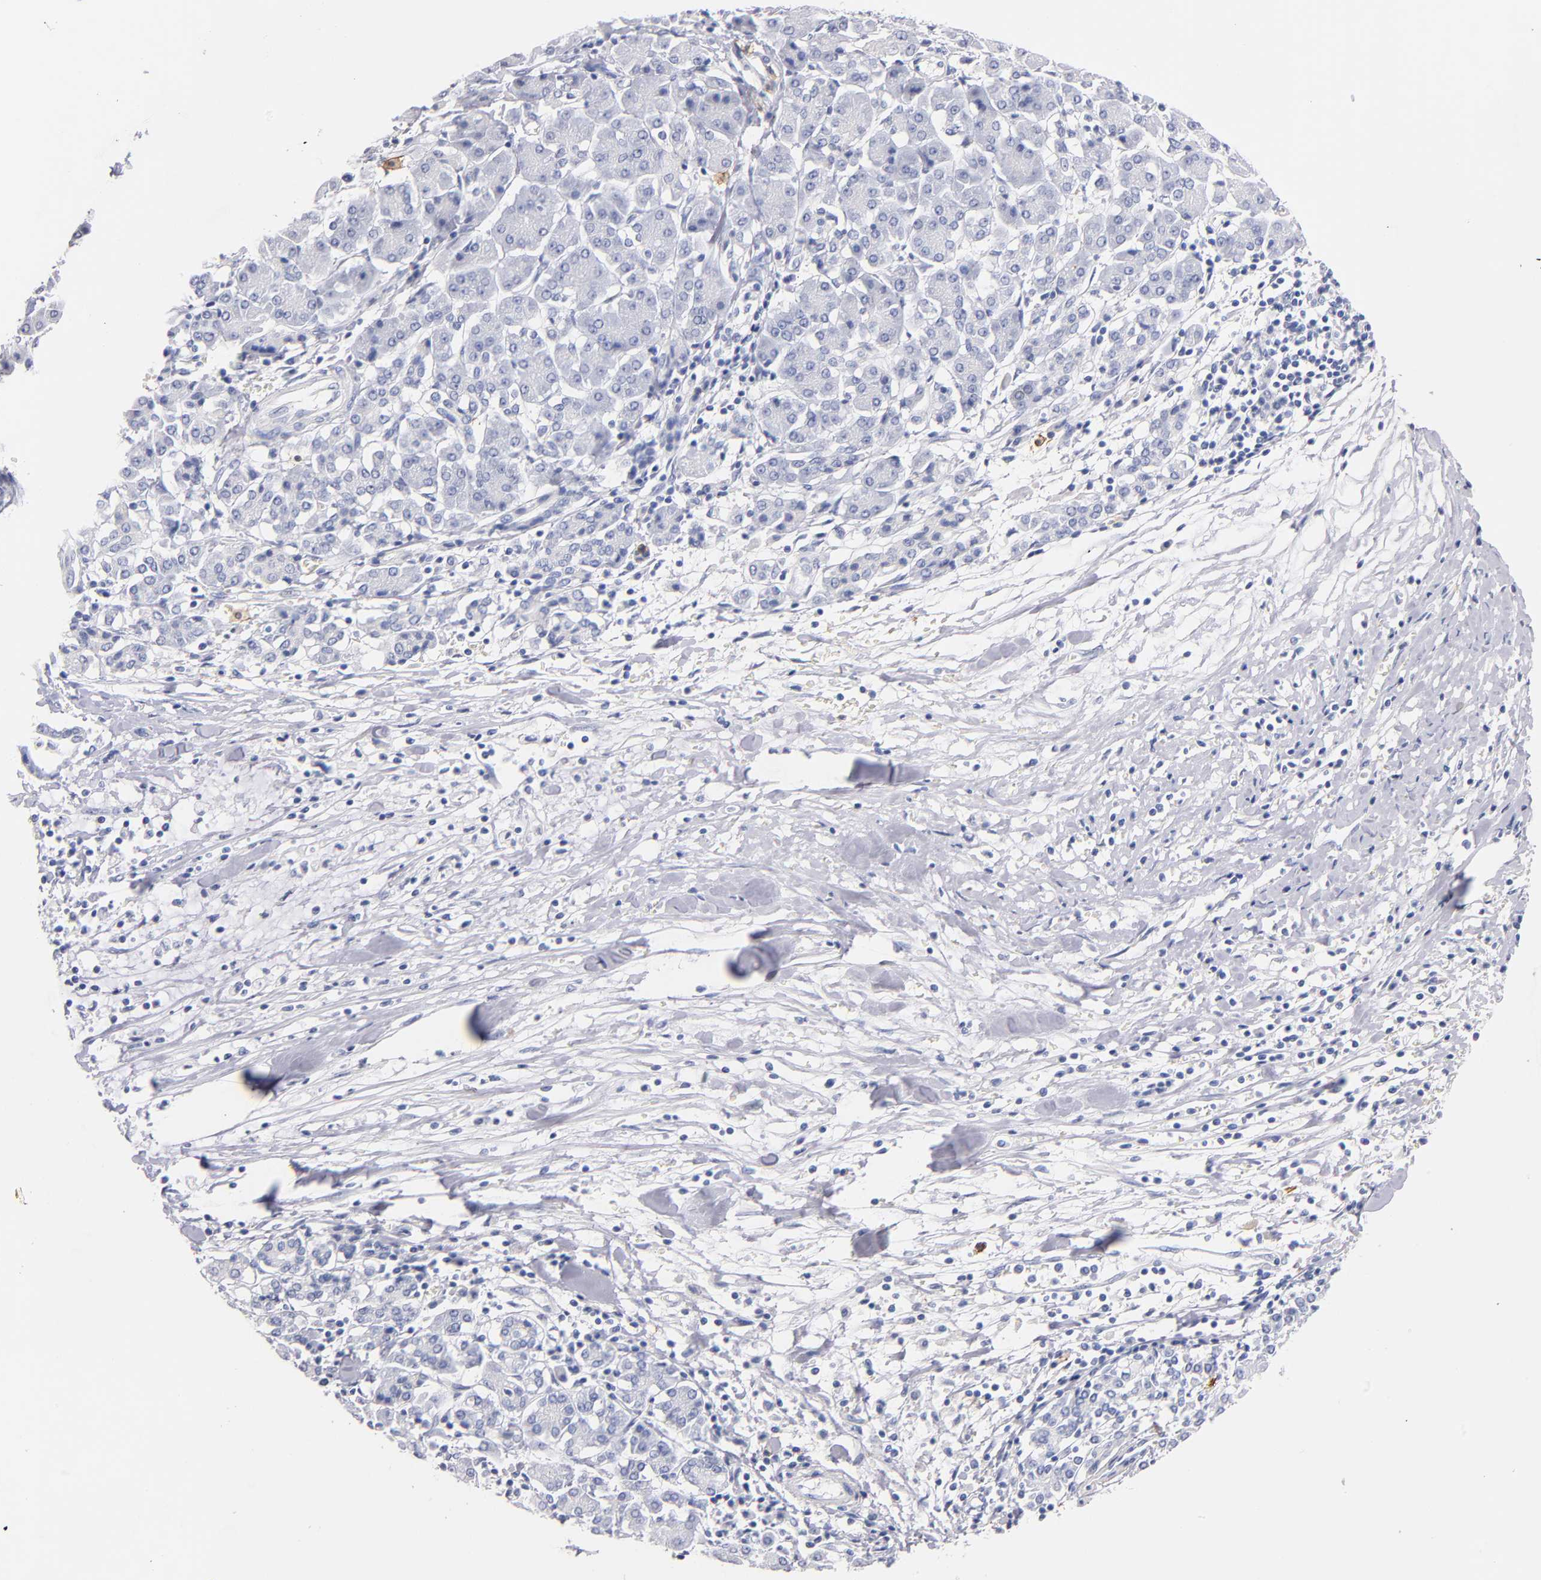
{"staining": {"intensity": "negative", "quantity": "none", "location": "none"}, "tissue": "pancreatic cancer", "cell_type": "Tumor cells", "image_type": "cancer", "snomed": [{"axis": "morphology", "description": "Adenocarcinoma, NOS"}, {"axis": "topography", "description": "Pancreas"}], "caption": "Pancreatic adenocarcinoma was stained to show a protein in brown. There is no significant positivity in tumor cells.", "gene": "KIT", "patient": {"sex": "female", "age": 57}}